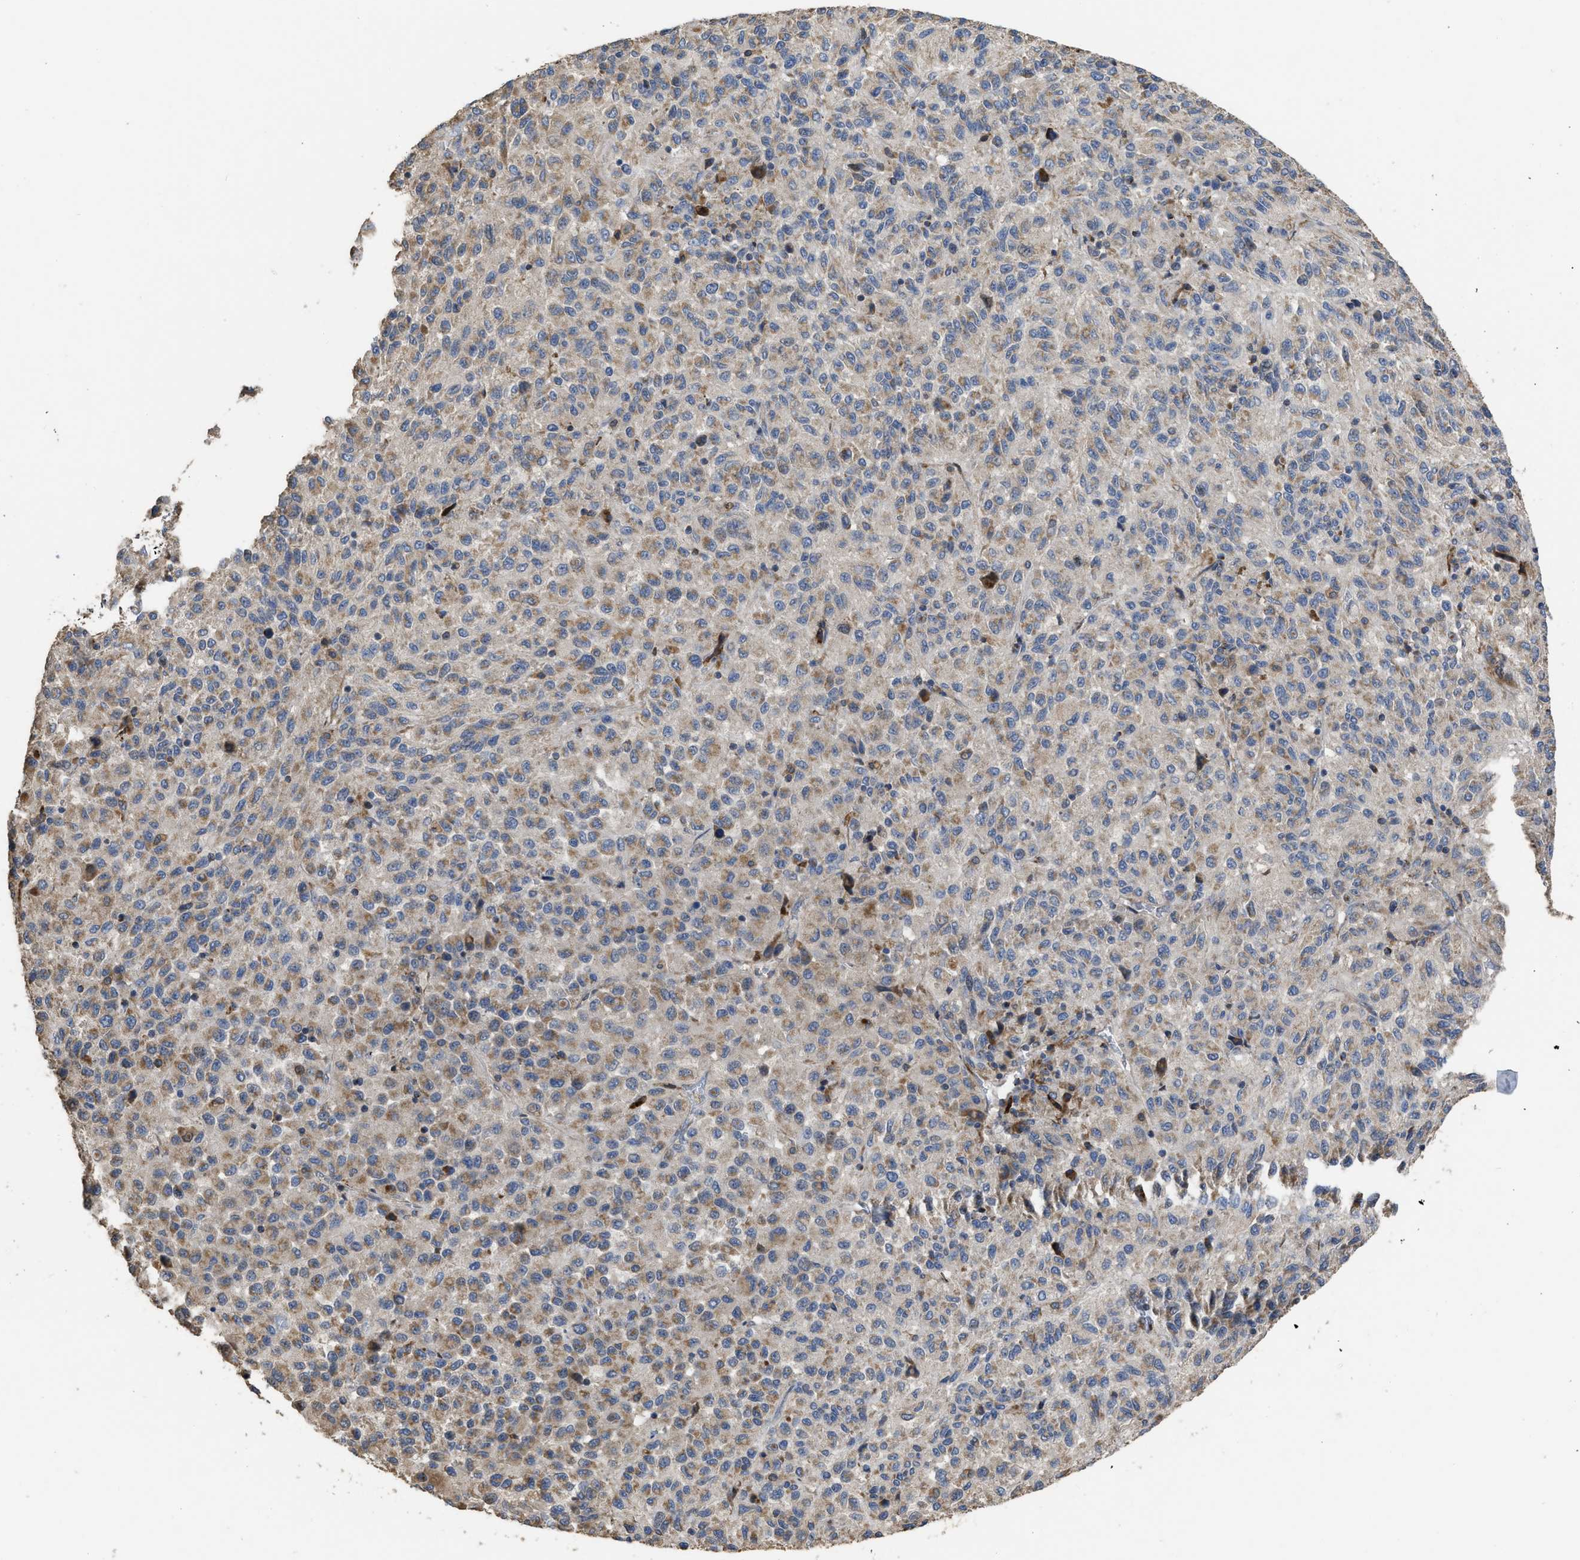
{"staining": {"intensity": "moderate", "quantity": ">75%", "location": "cytoplasmic/membranous"}, "tissue": "melanoma", "cell_type": "Tumor cells", "image_type": "cancer", "snomed": [{"axis": "morphology", "description": "Malignant melanoma, Metastatic site"}, {"axis": "topography", "description": "Lung"}], "caption": "Tumor cells exhibit moderate cytoplasmic/membranous staining in about >75% of cells in malignant melanoma (metastatic site).", "gene": "AK2", "patient": {"sex": "male", "age": 64}}